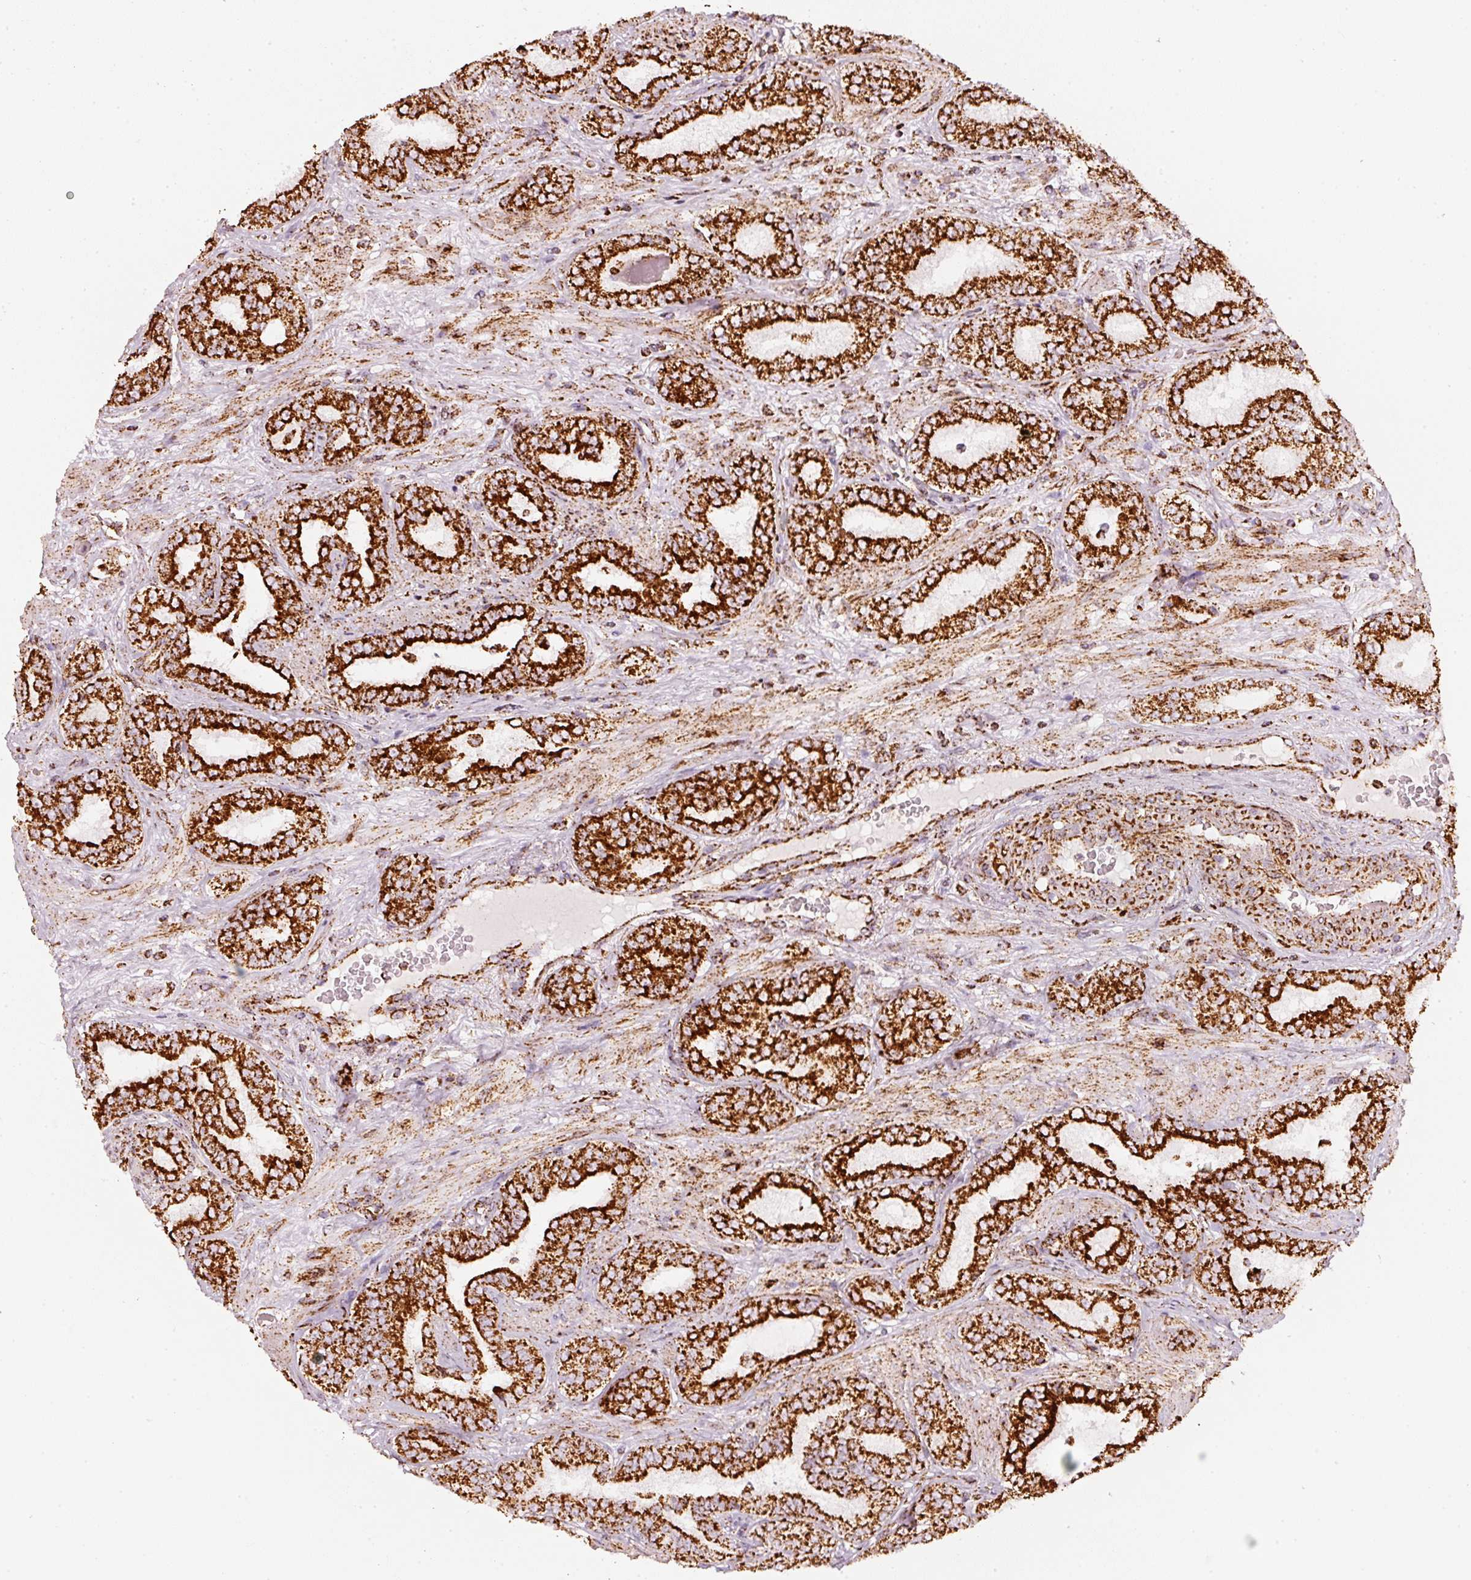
{"staining": {"intensity": "strong", "quantity": ">75%", "location": "cytoplasmic/membranous"}, "tissue": "prostate cancer", "cell_type": "Tumor cells", "image_type": "cancer", "snomed": [{"axis": "morphology", "description": "Adenocarcinoma, High grade"}, {"axis": "topography", "description": "Prostate"}], "caption": "Strong cytoplasmic/membranous protein staining is present in approximately >75% of tumor cells in prostate cancer.", "gene": "UQCRC1", "patient": {"sex": "male", "age": 72}}